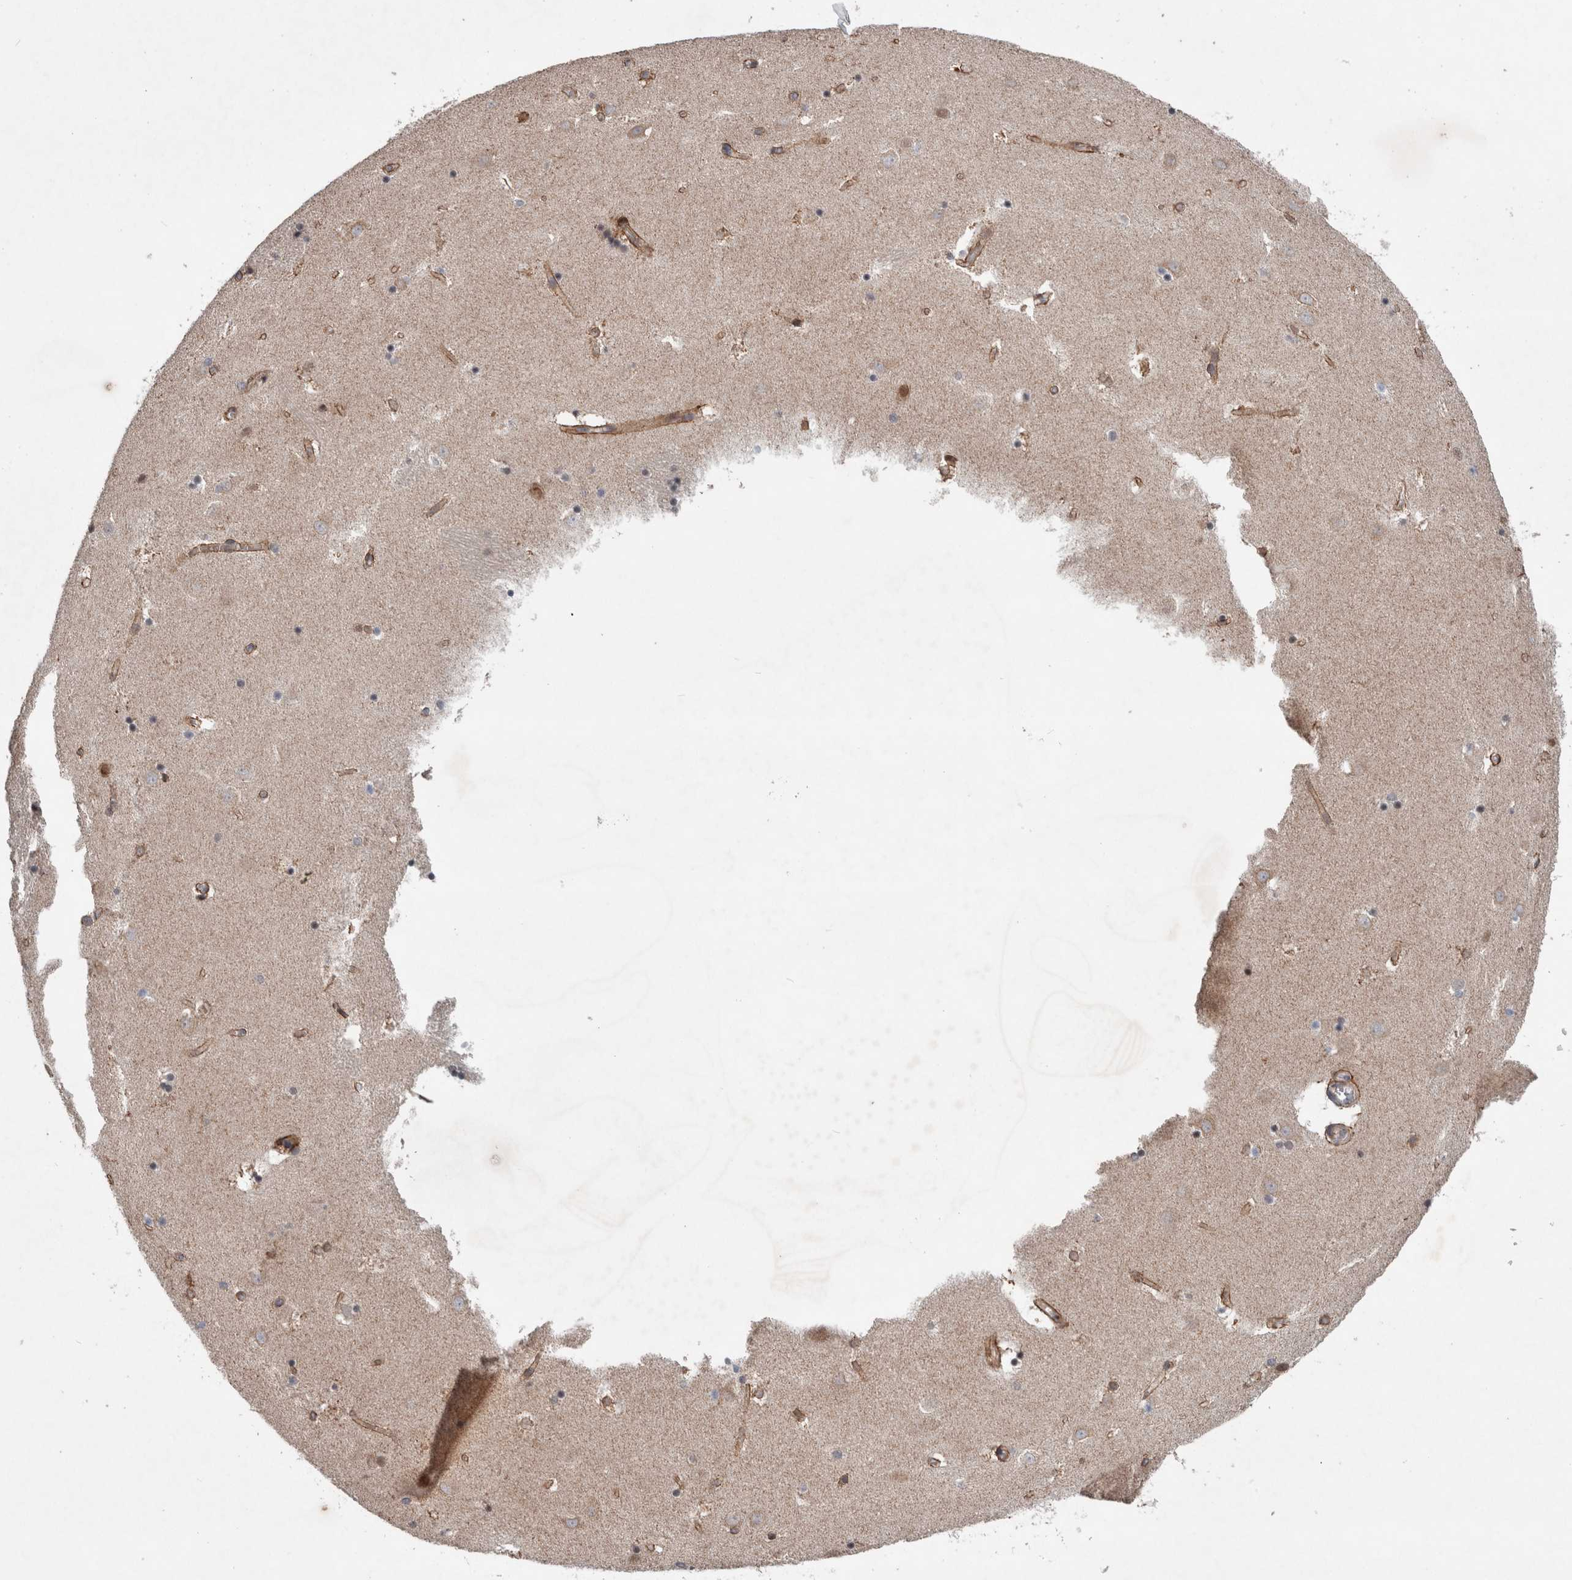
{"staining": {"intensity": "moderate", "quantity": "25%-75%", "location": "cytoplasmic/membranous"}, "tissue": "caudate", "cell_type": "Glial cells", "image_type": "normal", "snomed": [{"axis": "morphology", "description": "Normal tissue, NOS"}, {"axis": "topography", "description": "Lateral ventricle wall"}], "caption": "DAB (3,3'-diaminobenzidine) immunohistochemical staining of unremarkable caudate shows moderate cytoplasmic/membranous protein positivity in about 25%-75% of glial cells.", "gene": "GIMAP6", "patient": {"sex": "male", "age": 45}}